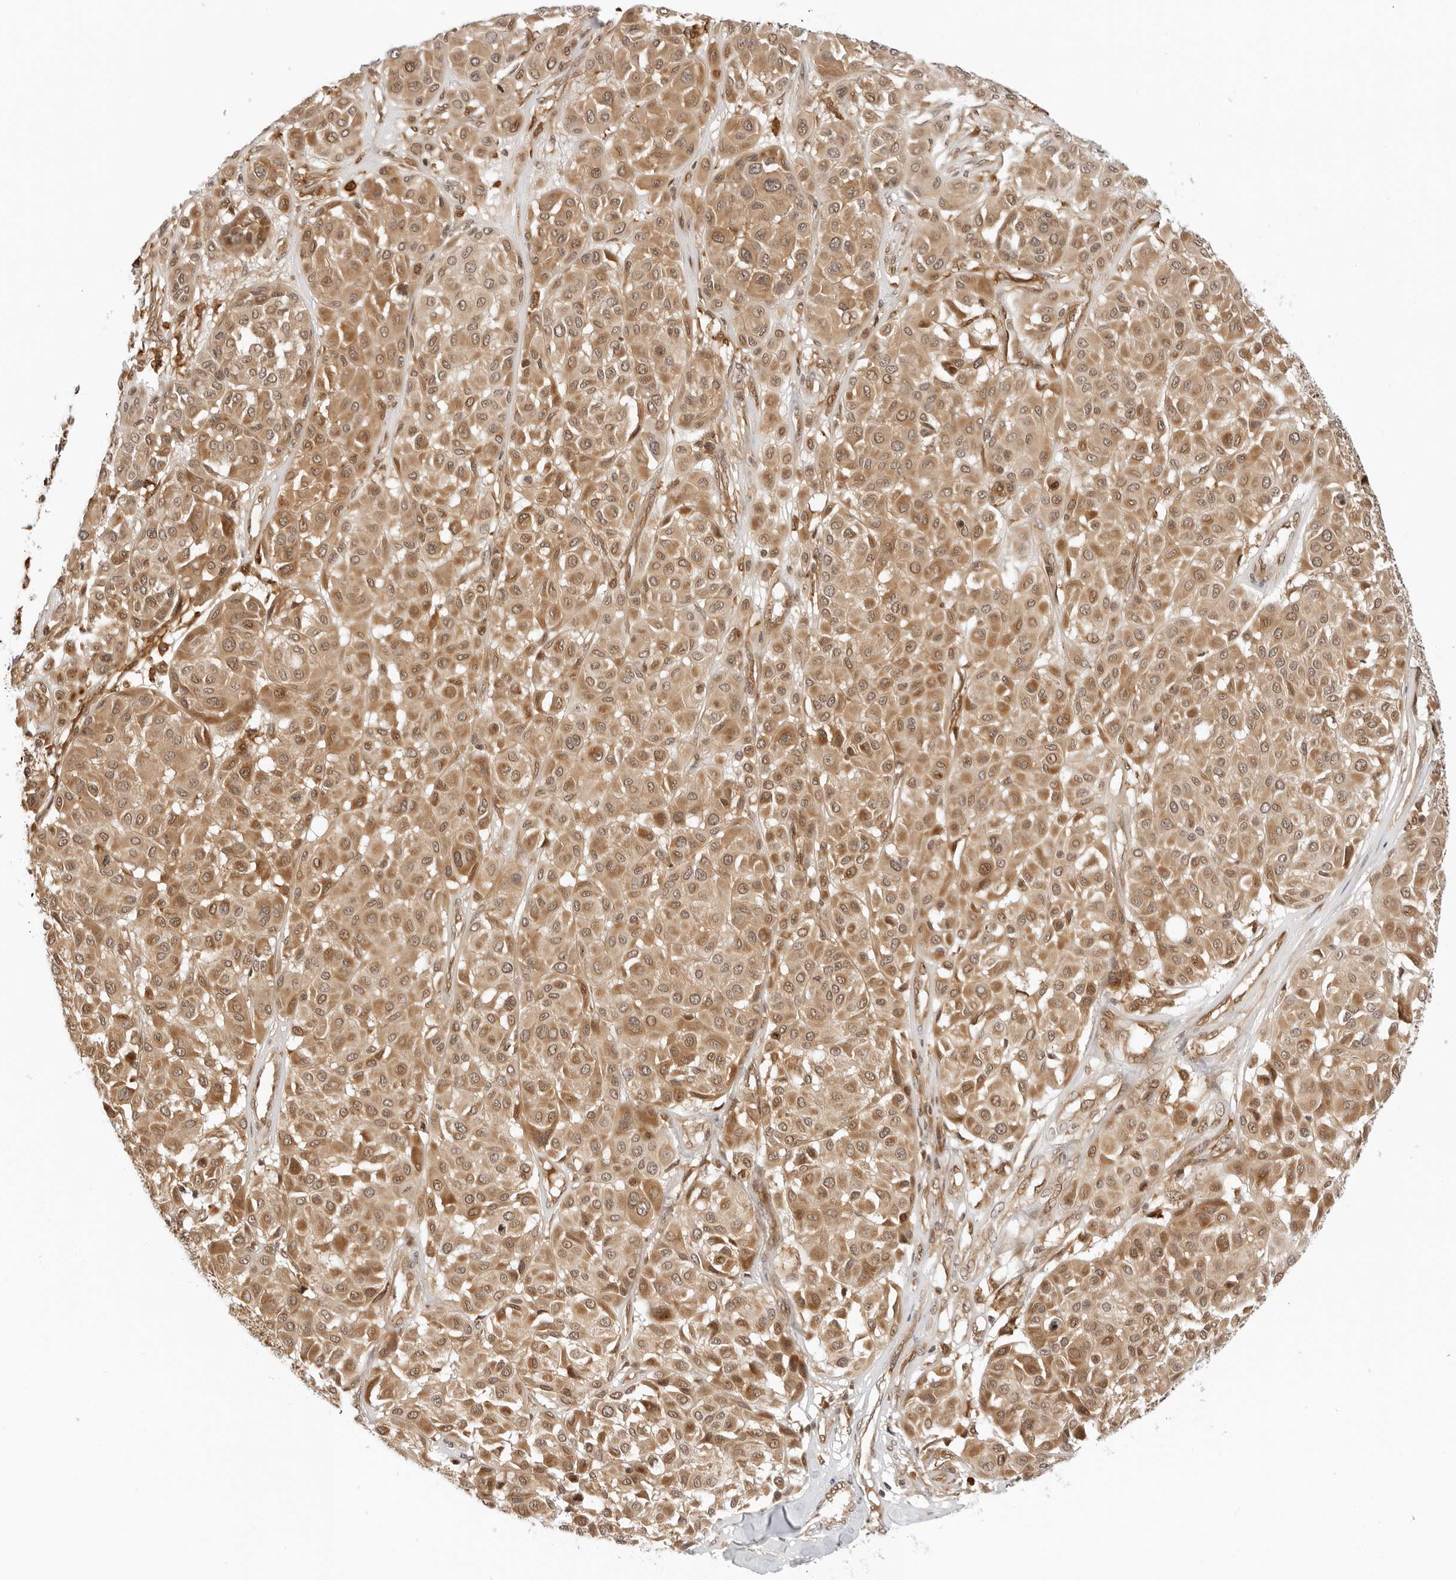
{"staining": {"intensity": "moderate", "quantity": ">75%", "location": "cytoplasmic/membranous,nuclear"}, "tissue": "melanoma", "cell_type": "Tumor cells", "image_type": "cancer", "snomed": [{"axis": "morphology", "description": "Malignant melanoma, Metastatic site"}, {"axis": "topography", "description": "Soft tissue"}], "caption": "Malignant melanoma (metastatic site) tissue shows moderate cytoplasmic/membranous and nuclear staining in about >75% of tumor cells The staining is performed using DAB (3,3'-diaminobenzidine) brown chromogen to label protein expression. The nuclei are counter-stained blue using hematoxylin.", "gene": "RC3H1", "patient": {"sex": "male", "age": 41}}